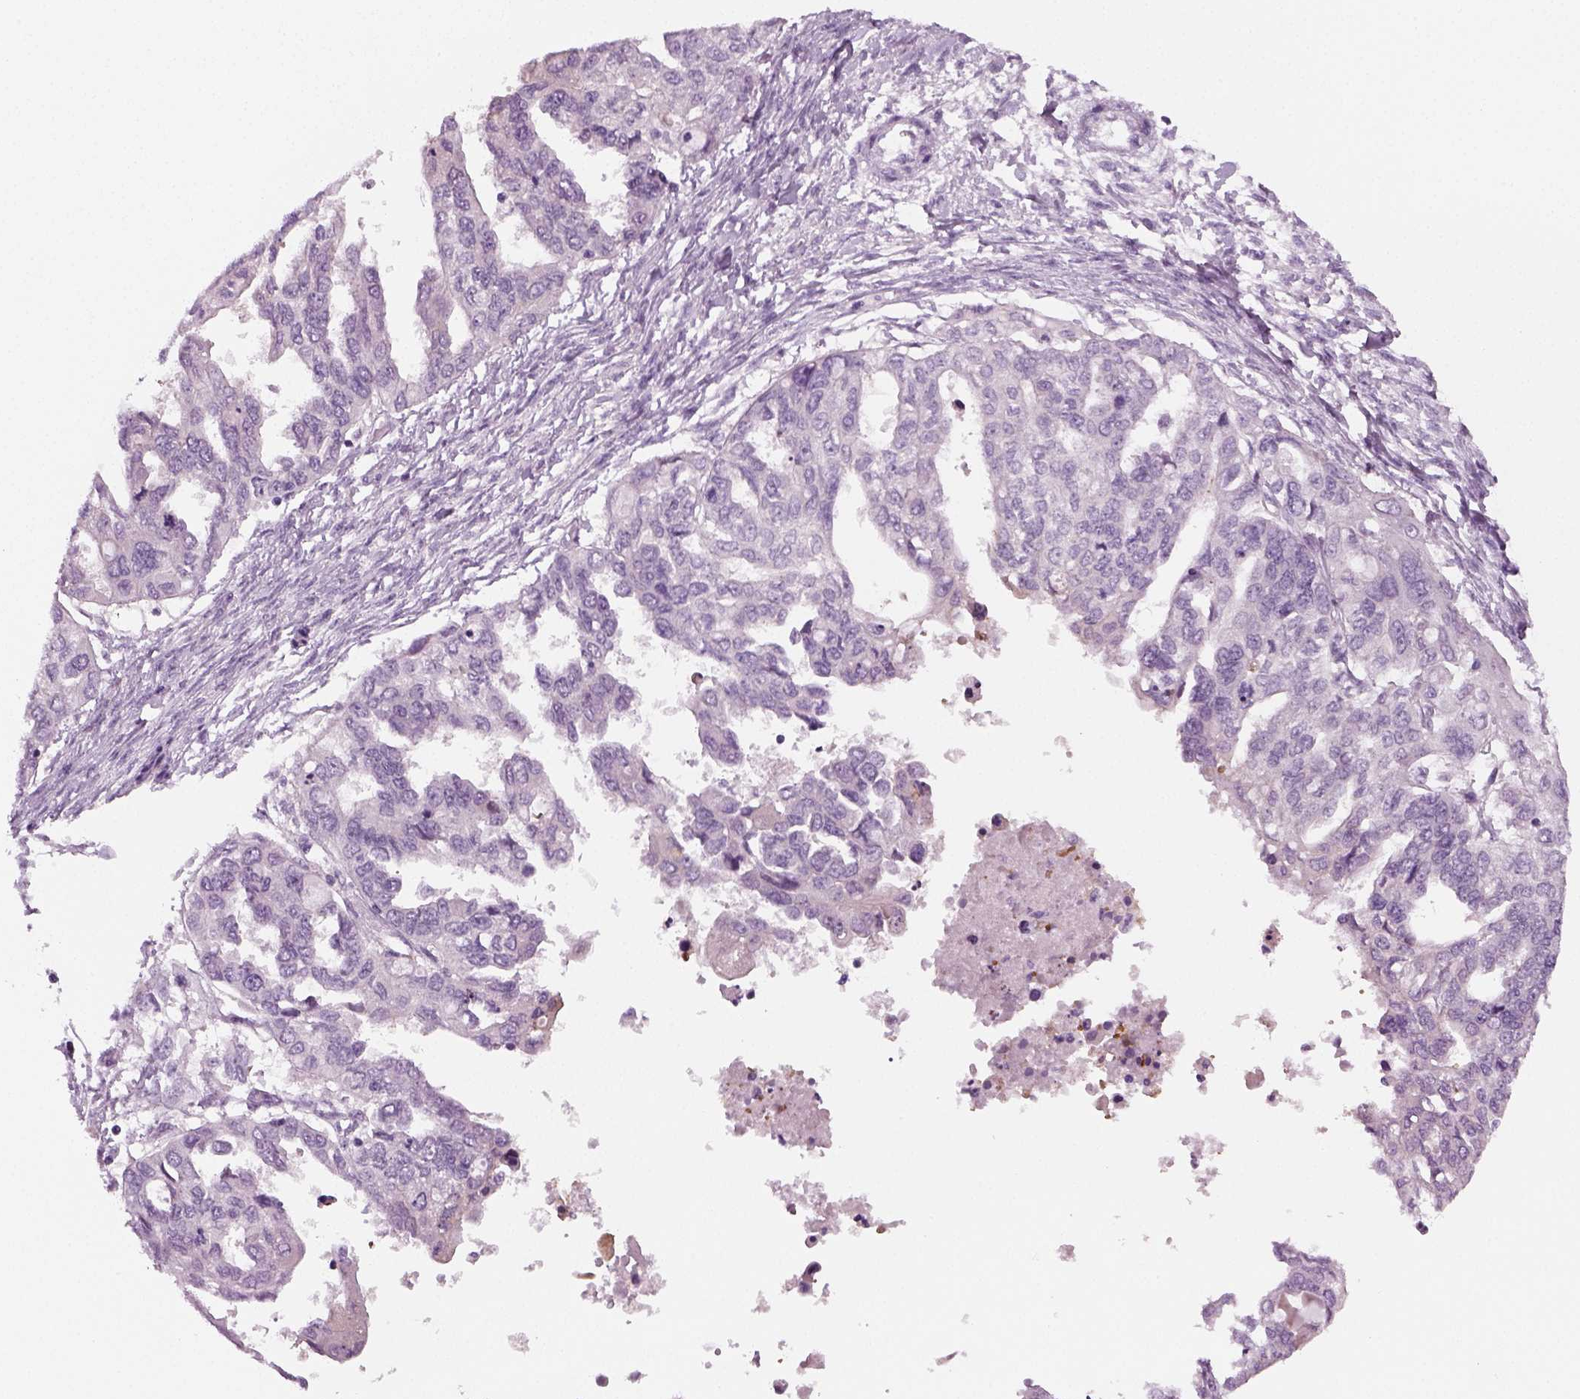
{"staining": {"intensity": "negative", "quantity": "none", "location": "none"}, "tissue": "ovarian cancer", "cell_type": "Tumor cells", "image_type": "cancer", "snomed": [{"axis": "morphology", "description": "Cystadenocarcinoma, serous, NOS"}, {"axis": "topography", "description": "Ovary"}], "caption": "This is a photomicrograph of IHC staining of ovarian cancer (serous cystadenocarcinoma), which shows no staining in tumor cells. Brightfield microscopy of immunohistochemistry (IHC) stained with DAB (3,3'-diaminobenzidine) (brown) and hematoxylin (blue), captured at high magnification.", "gene": "KRT75", "patient": {"sex": "female", "age": 53}}